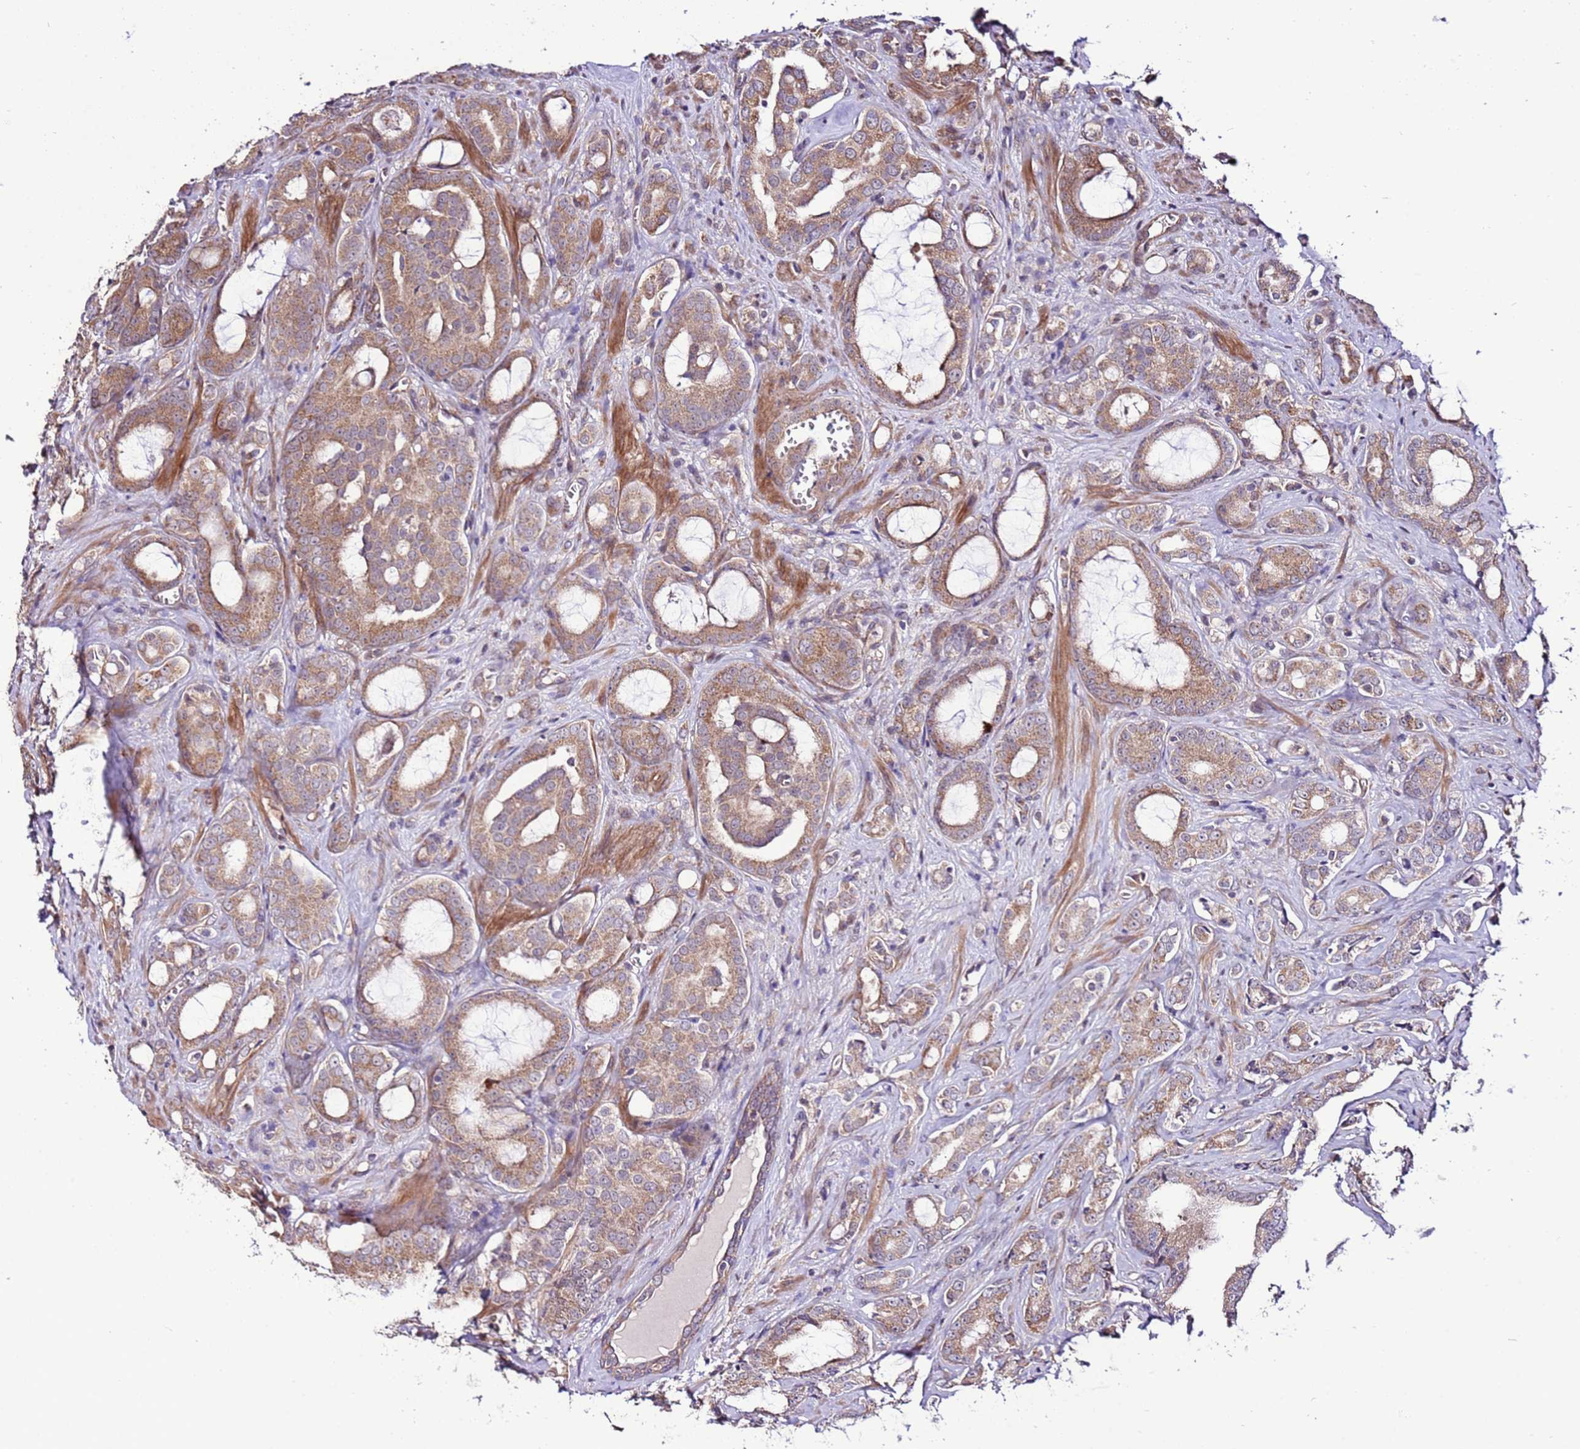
{"staining": {"intensity": "moderate", "quantity": ">75%", "location": "cytoplasmic/membranous"}, "tissue": "prostate cancer", "cell_type": "Tumor cells", "image_type": "cancer", "snomed": [{"axis": "morphology", "description": "Adenocarcinoma, High grade"}, {"axis": "topography", "description": "Prostate"}], "caption": "Immunohistochemical staining of human prostate adenocarcinoma (high-grade) displays medium levels of moderate cytoplasmic/membranous staining in about >75% of tumor cells.", "gene": "SCARA3", "patient": {"sex": "male", "age": 72}}